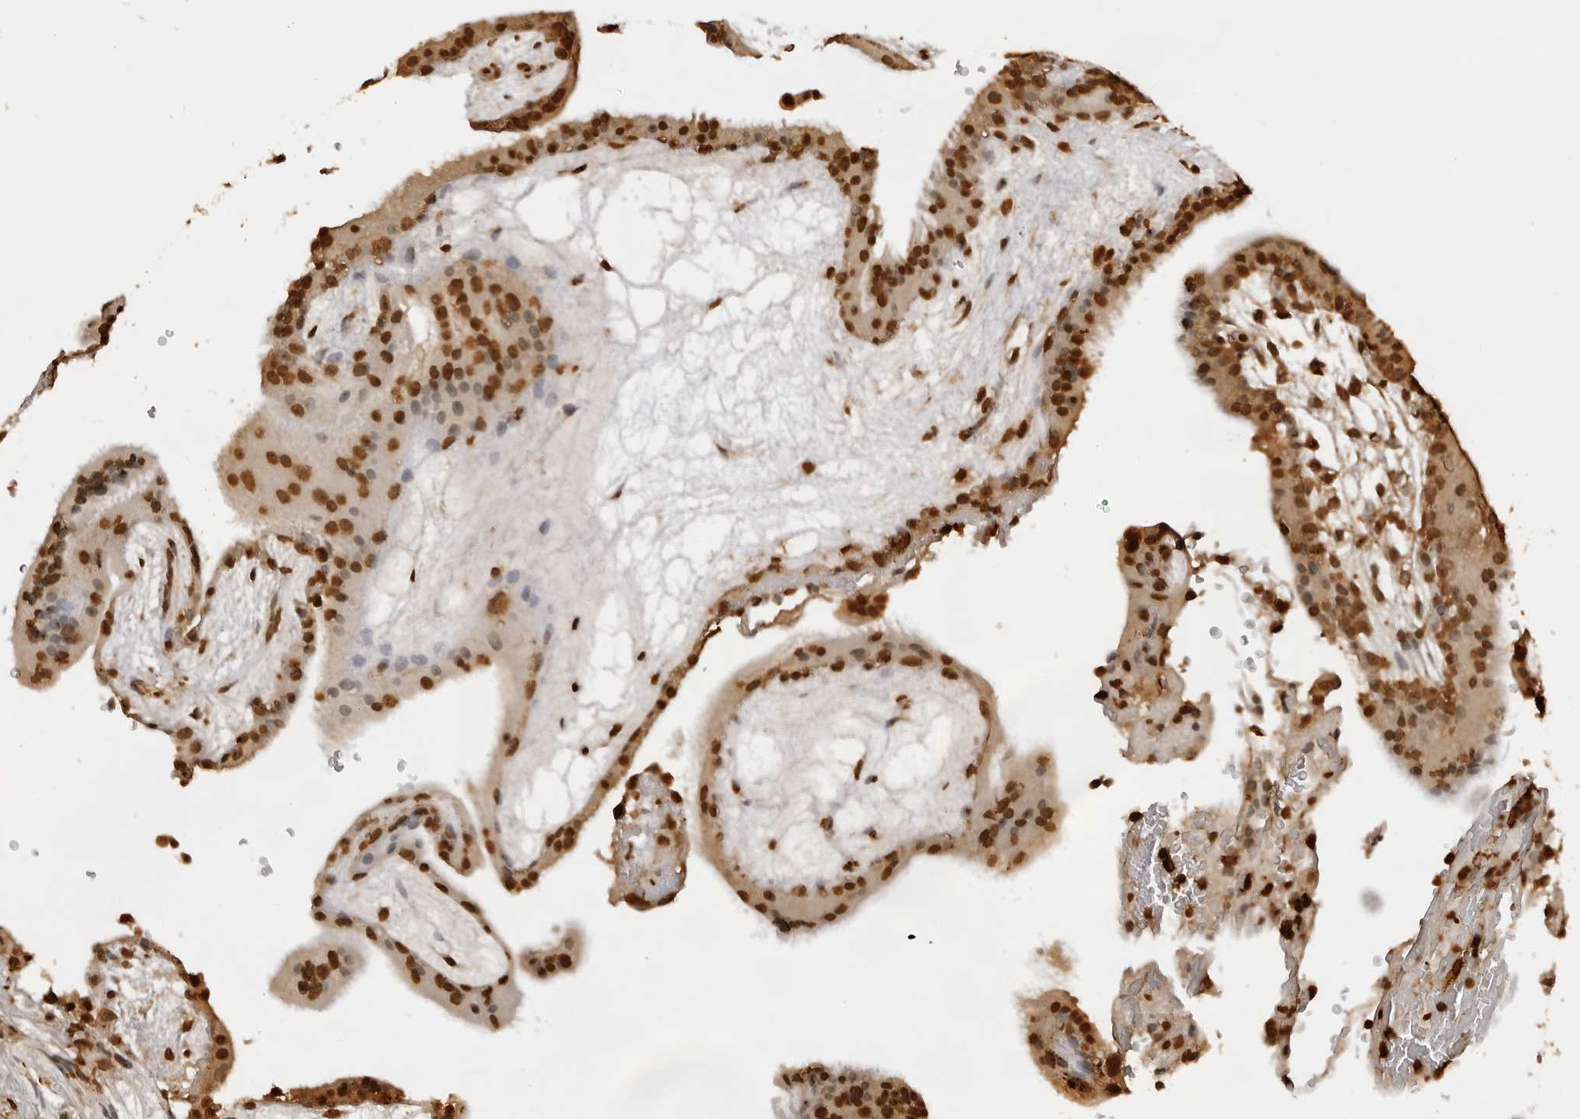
{"staining": {"intensity": "moderate", "quantity": ">75%", "location": "cytoplasmic/membranous,nuclear"}, "tissue": "placenta", "cell_type": "Decidual cells", "image_type": "normal", "snomed": [{"axis": "morphology", "description": "Normal tissue, NOS"}, {"axis": "topography", "description": "Placenta"}], "caption": "An immunohistochemistry (IHC) image of unremarkable tissue is shown. Protein staining in brown shows moderate cytoplasmic/membranous,nuclear positivity in placenta within decidual cells. (Brightfield microscopy of DAB IHC at high magnification).", "gene": "ZFP91", "patient": {"sex": "female", "age": 19}}